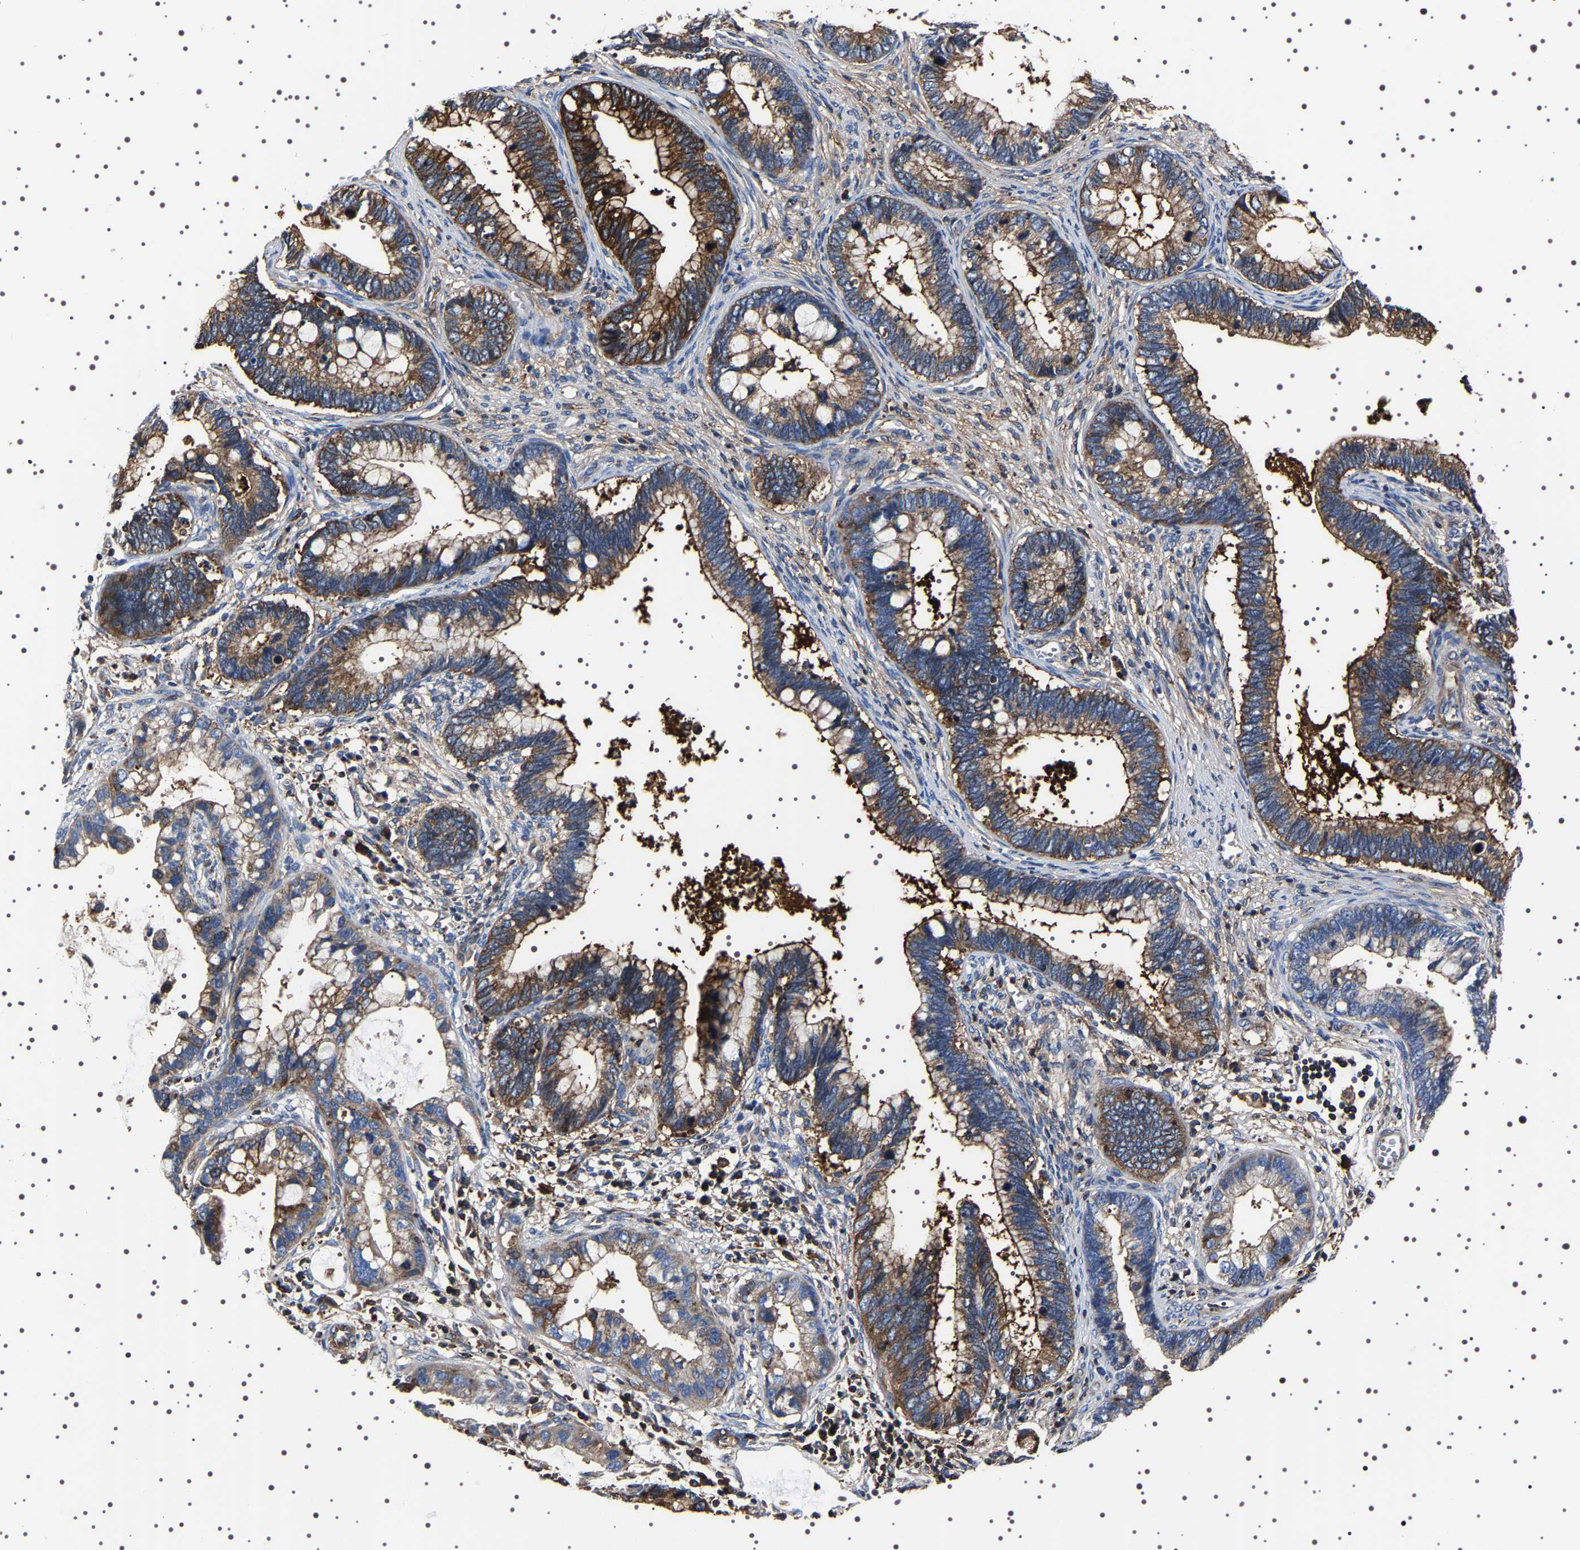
{"staining": {"intensity": "moderate", "quantity": "25%-75%", "location": "cytoplasmic/membranous"}, "tissue": "cervical cancer", "cell_type": "Tumor cells", "image_type": "cancer", "snomed": [{"axis": "morphology", "description": "Adenocarcinoma, NOS"}, {"axis": "topography", "description": "Cervix"}], "caption": "This image displays immunohistochemistry staining of human adenocarcinoma (cervical), with medium moderate cytoplasmic/membranous staining in about 25%-75% of tumor cells.", "gene": "WDR1", "patient": {"sex": "female", "age": 44}}